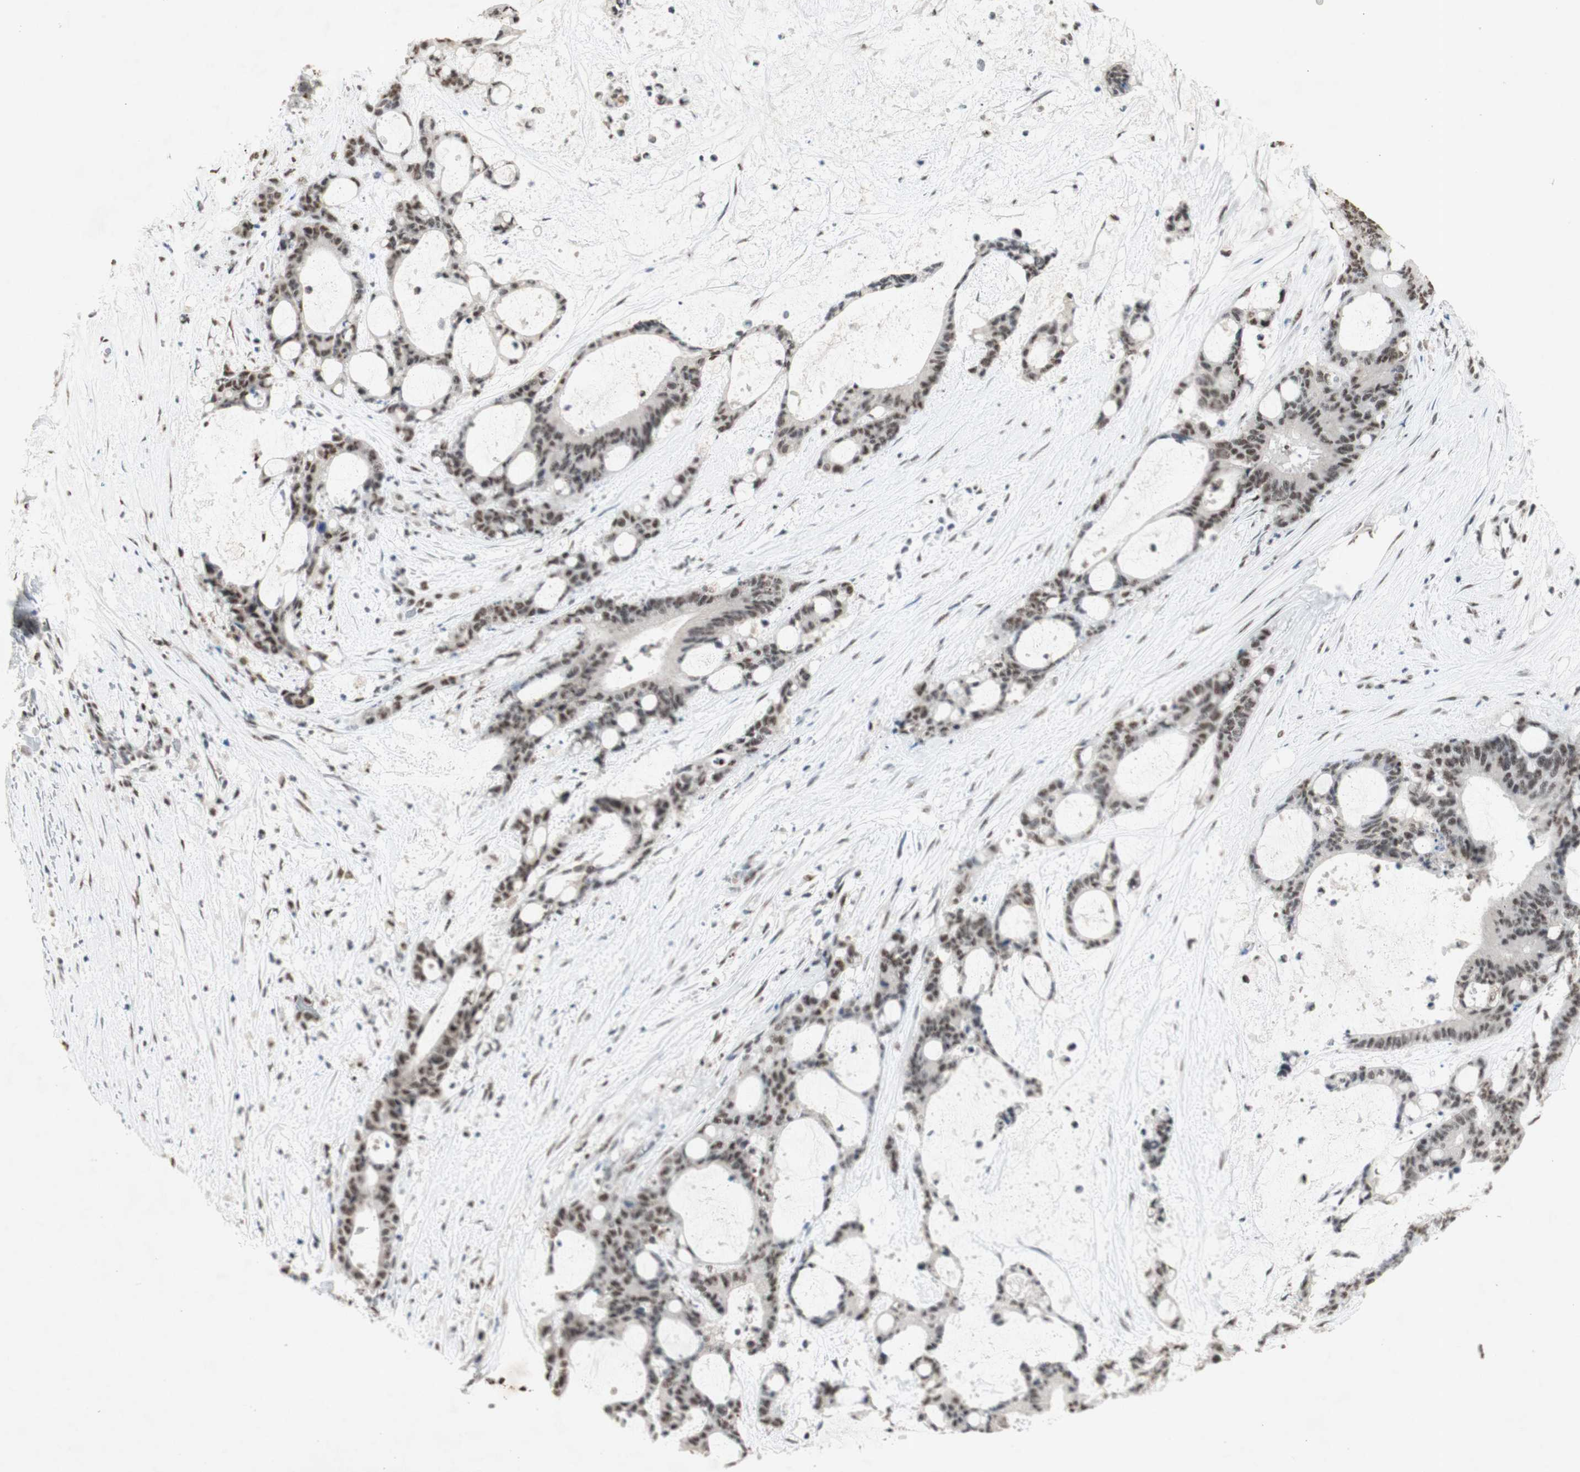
{"staining": {"intensity": "moderate", "quantity": ">75%", "location": "nuclear"}, "tissue": "liver cancer", "cell_type": "Tumor cells", "image_type": "cancer", "snomed": [{"axis": "morphology", "description": "Cholangiocarcinoma"}, {"axis": "topography", "description": "Liver"}], "caption": "Moderate nuclear protein positivity is identified in approximately >75% of tumor cells in liver cancer (cholangiocarcinoma).", "gene": "SNRPB", "patient": {"sex": "female", "age": 73}}